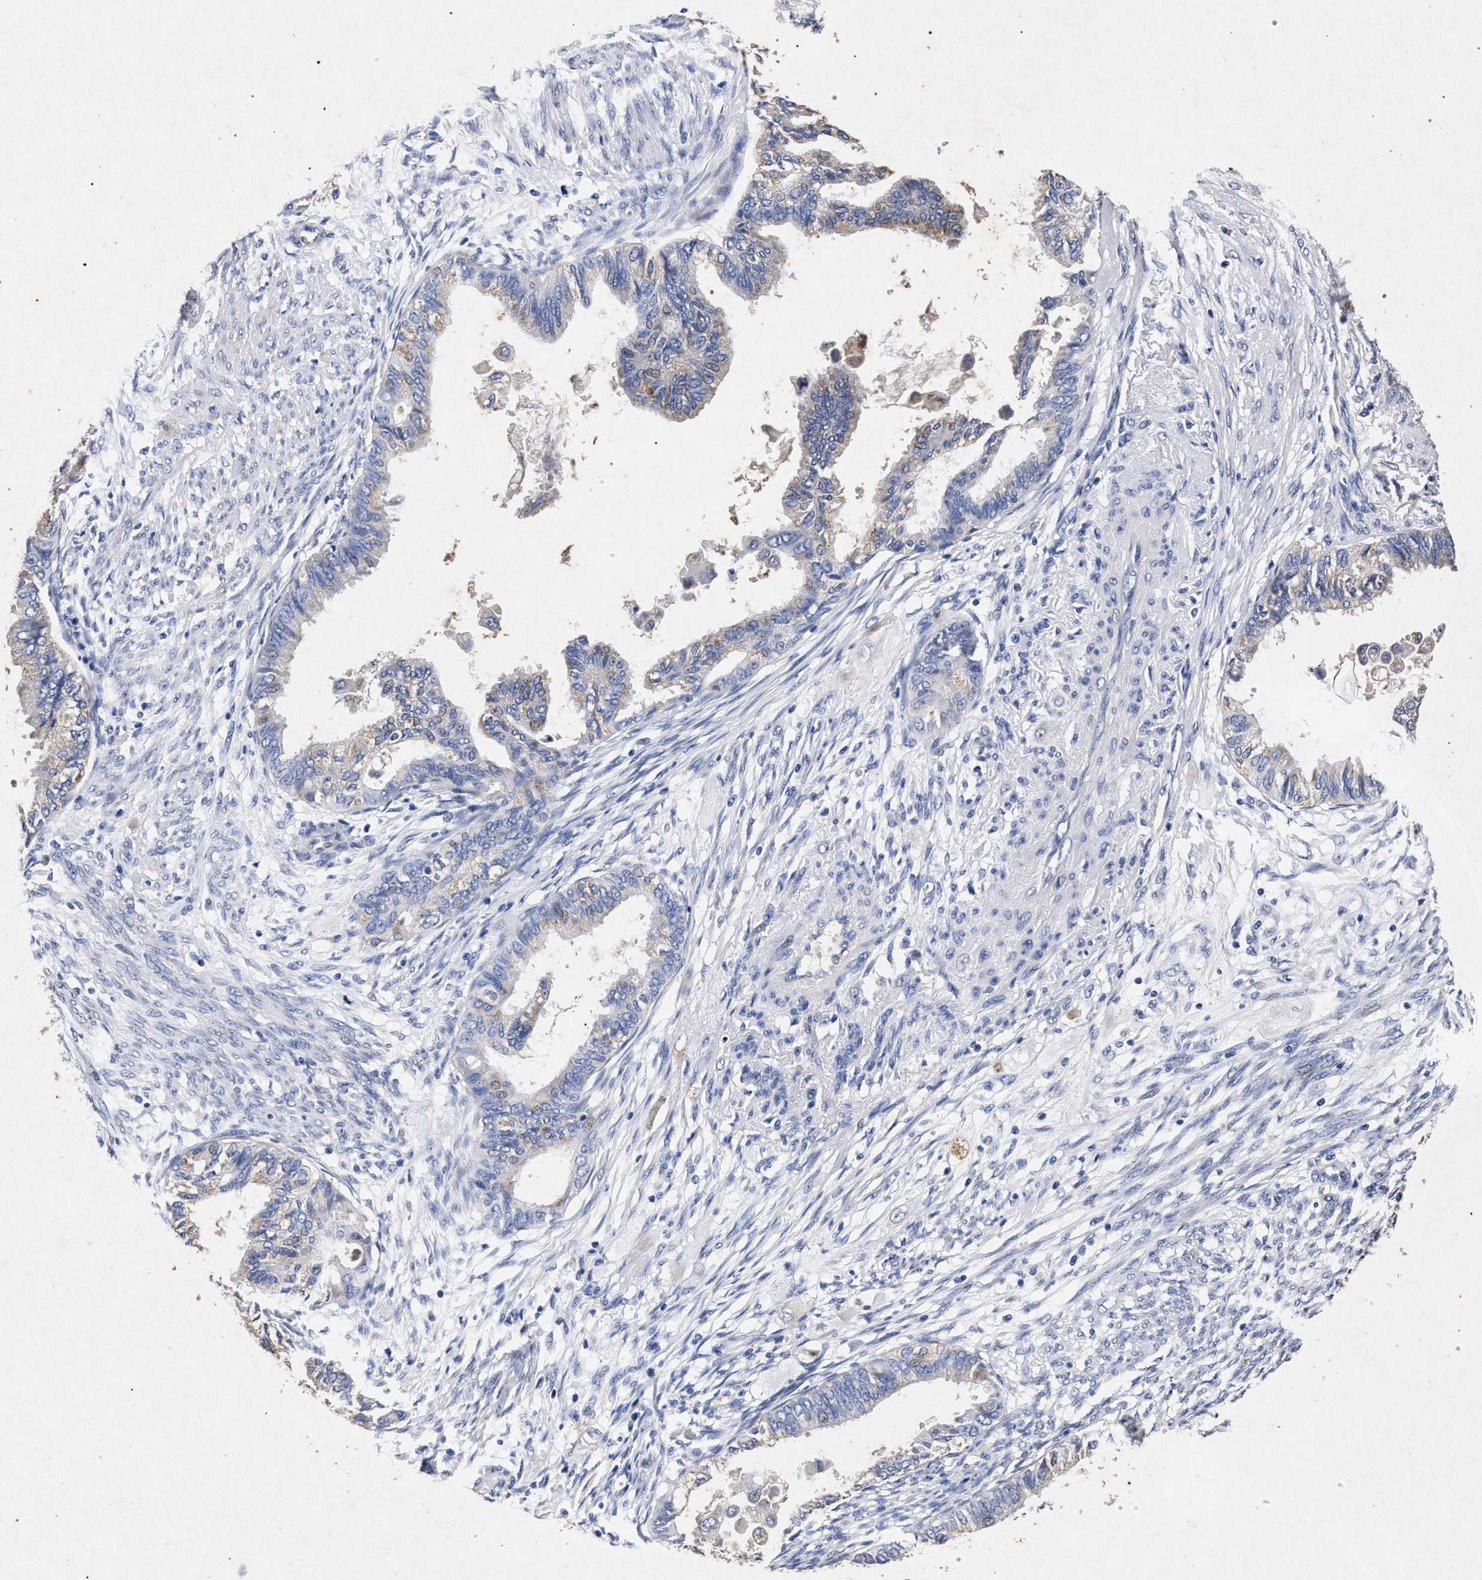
{"staining": {"intensity": "weak", "quantity": "<25%", "location": "cytoplasmic/membranous"}, "tissue": "cervical cancer", "cell_type": "Tumor cells", "image_type": "cancer", "snomed": [{"axis": "morphology", "description": "Normal tissue, NOS"}, {"axis": "morphology", "description": "Adenocarcinoma, NOS"}, {"axis": "topography", "description": "Cervix"}, {"axis": "topography", "description": "Endometrium"}], "caption": "Immunohistochemistry (IHC) micrograph of neoplastic tissue: adenocarcinoma (cervical) stained with DAB displays no significant protein expression in tumor cells.", "gene": "ATP1A2", "patient": {"sex": "female", "age": 86}}